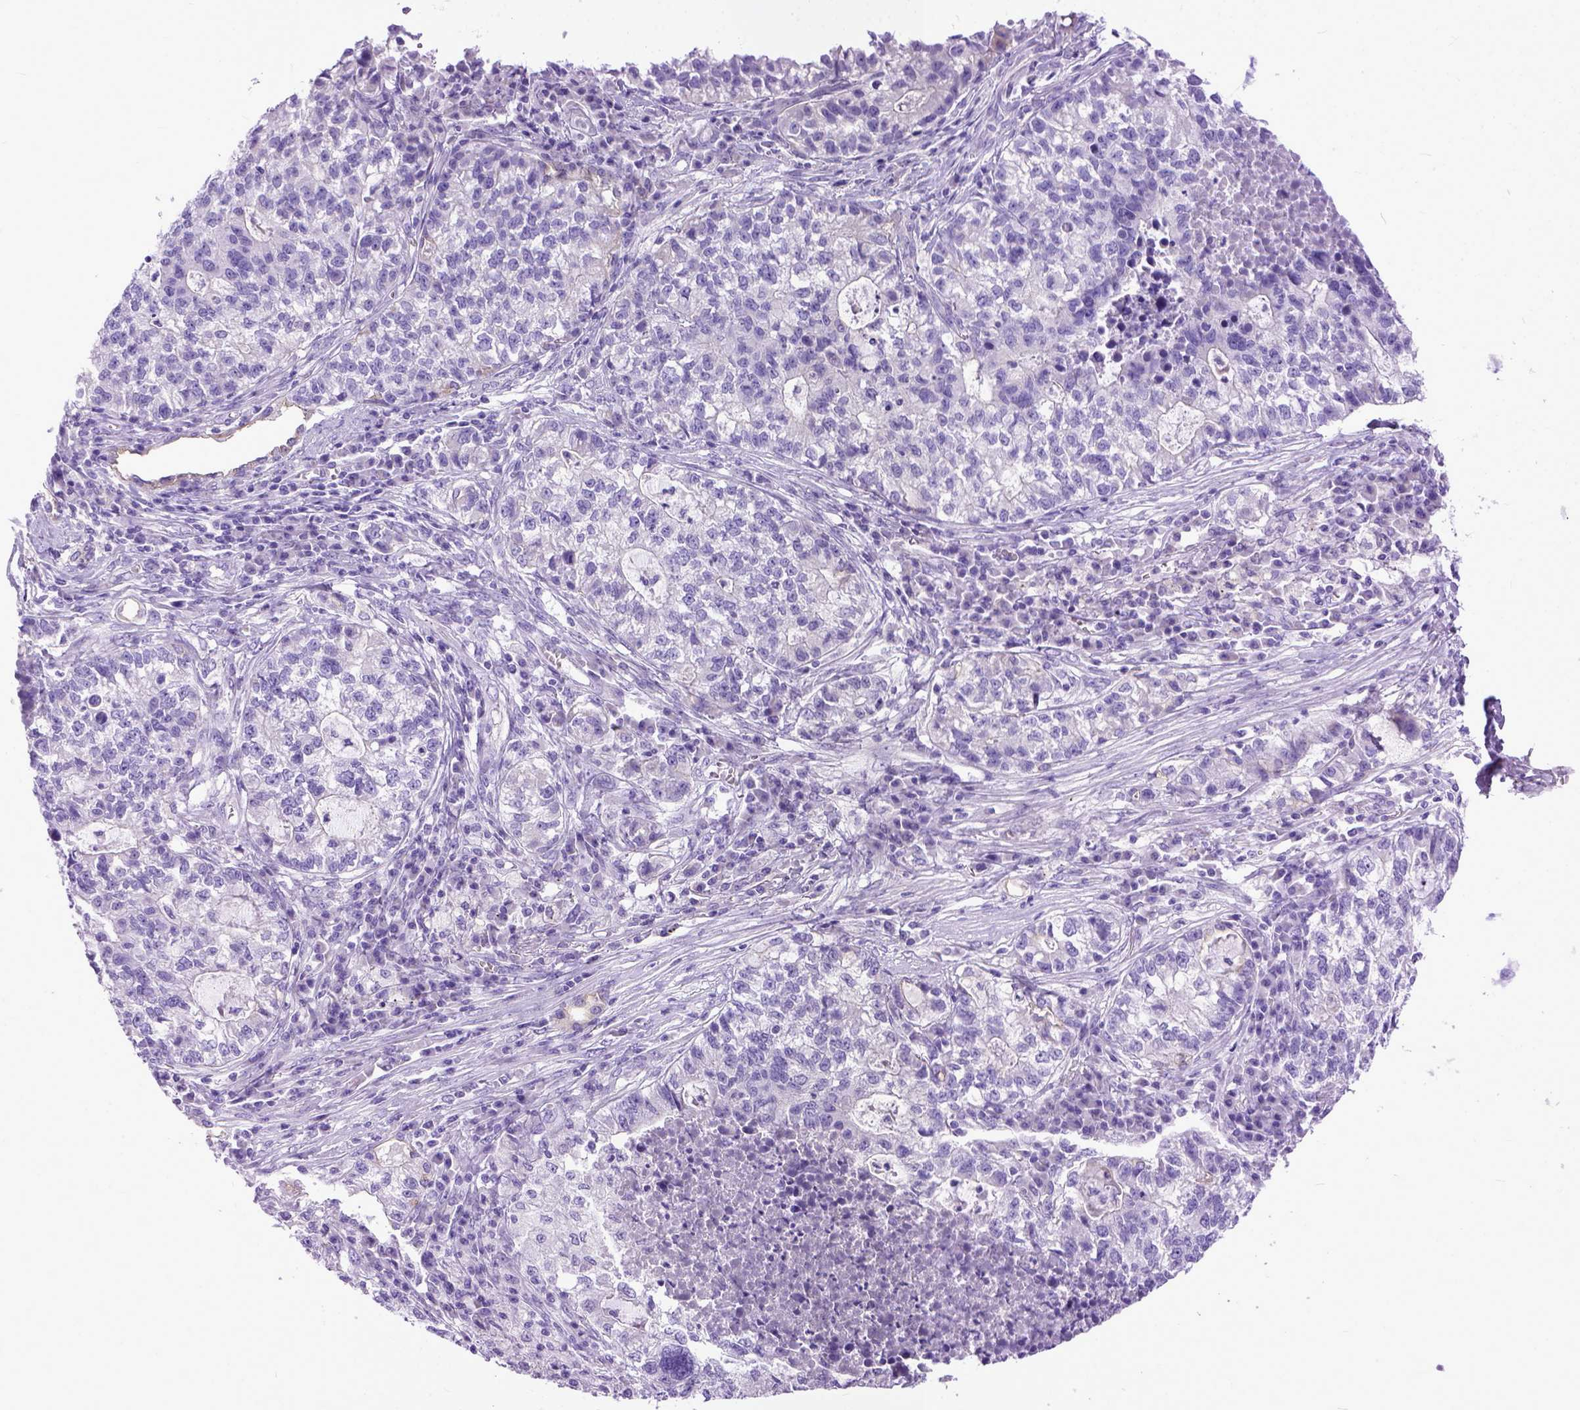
{"staining": {"intensity": "negative", "quantity": "none", "location": "none"}, "tissue": "lung cancer", "cell_type": "Tumor cells", "image_type": "cancer", "snomed": [{"axis": "morphology", "description": "Adenocarcinoma, NOS"}, {"axis": "topography", "description": "Lung"}], "caption": "An IHC image of lung adenocarcinoma is shown. There is no staining in tumor cells of lung adenocarcinoma.", "gene": "PPL", "patient": {"sex": "male", "age": 57}}